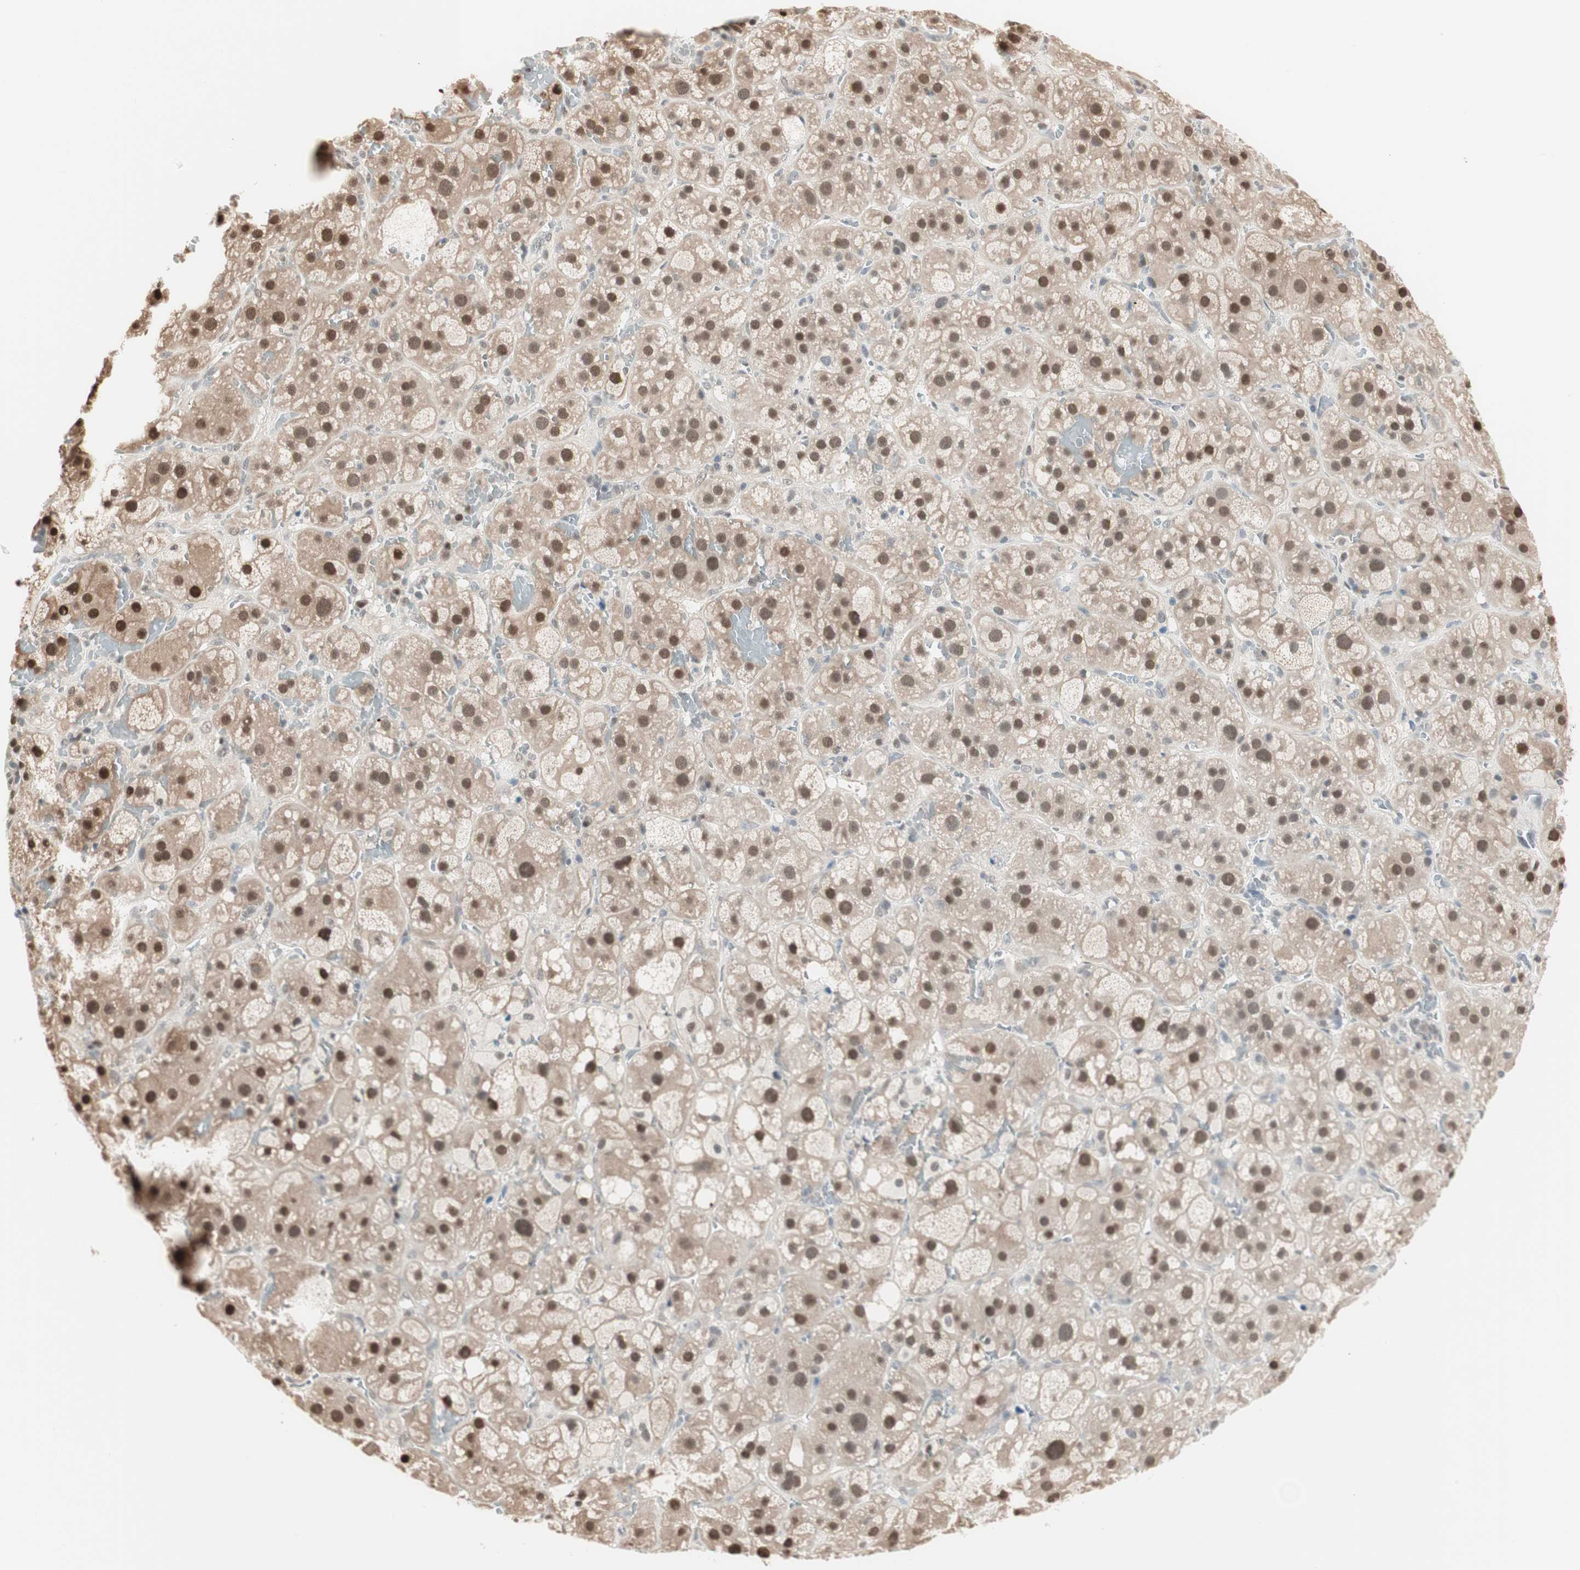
{"staining": {"intensity": "moderate", "quantity": ">75%", "location": "nuclear"}, "tissue": "adrenal gland", "cell_type": "Glandular cells", "image_type": "normal", "snomed": [{"axis": "morphology", "description": "Normal tissue, NOS"}, {"axis": "topography", "description": "Adrenal gland"}], "caption": "A medium amount of moderate nuclear expression is seen in approximately >75% of glandular cells in benign adrenal gland. (Stains: DAB in brown, nuclei in blue, Microscopy: brightfield microscopy at high magnification).", "gene": "LONP2", "patient": {"sex": "female", "age": 47}}